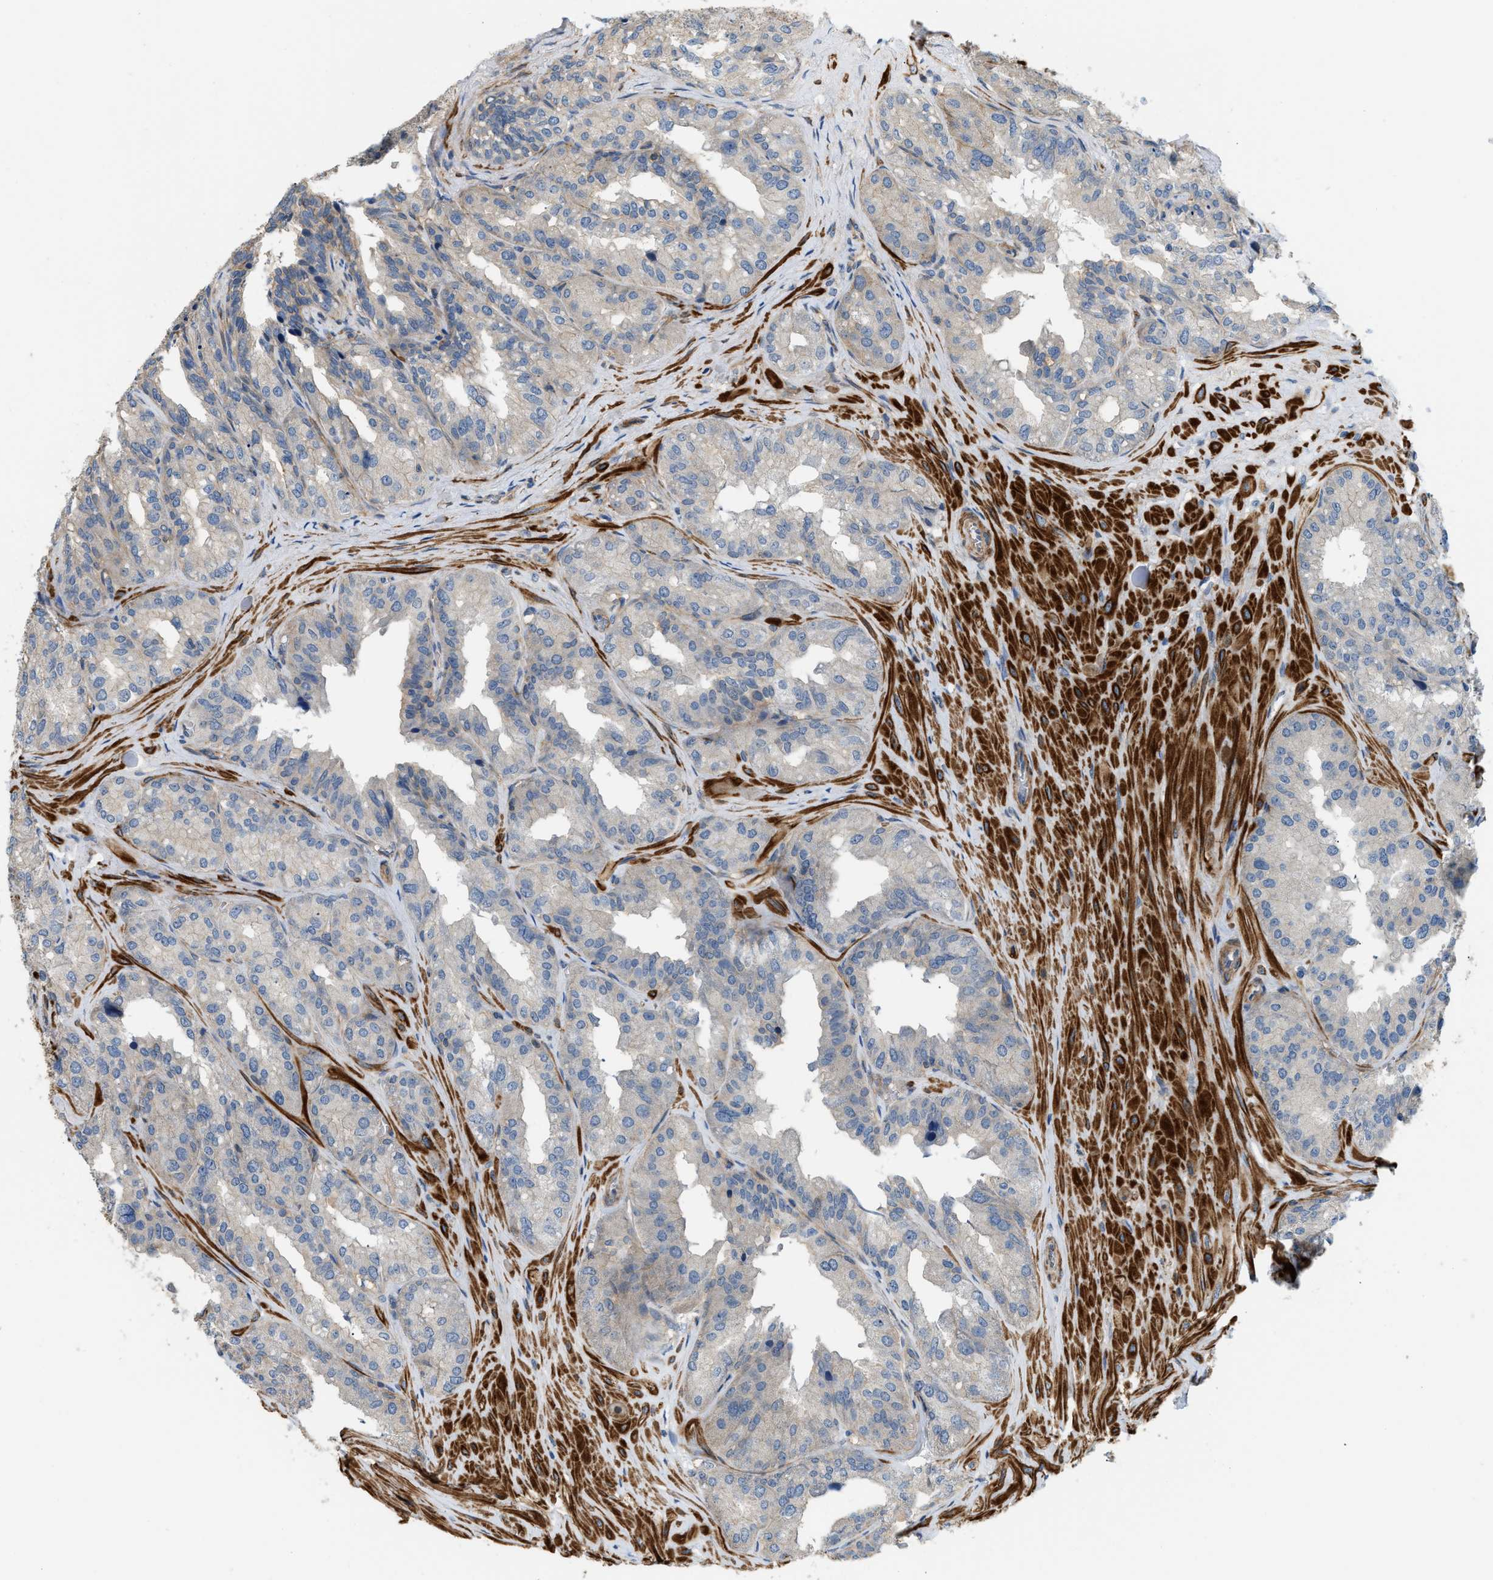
{"staining": {"intensity": "negative", "quantity": "none", "location": "none"}, "tissue": "seminal vesicle", "cell_type": "Glandular cells", "image_type": "normal", "snomed": [{"axis": "morphology", "description": "Normal tissue, NOS"}, {"axis": "topography", "description": "Prostate"}, {"axis": "topography", "description": "Seminal veicle"}], "caption": "The photomicrograph displays no significant staining in glandular cells of seminal vesicle.", "gene": "BTN3A2", "patient": {"sex": "male", "age": 51}}